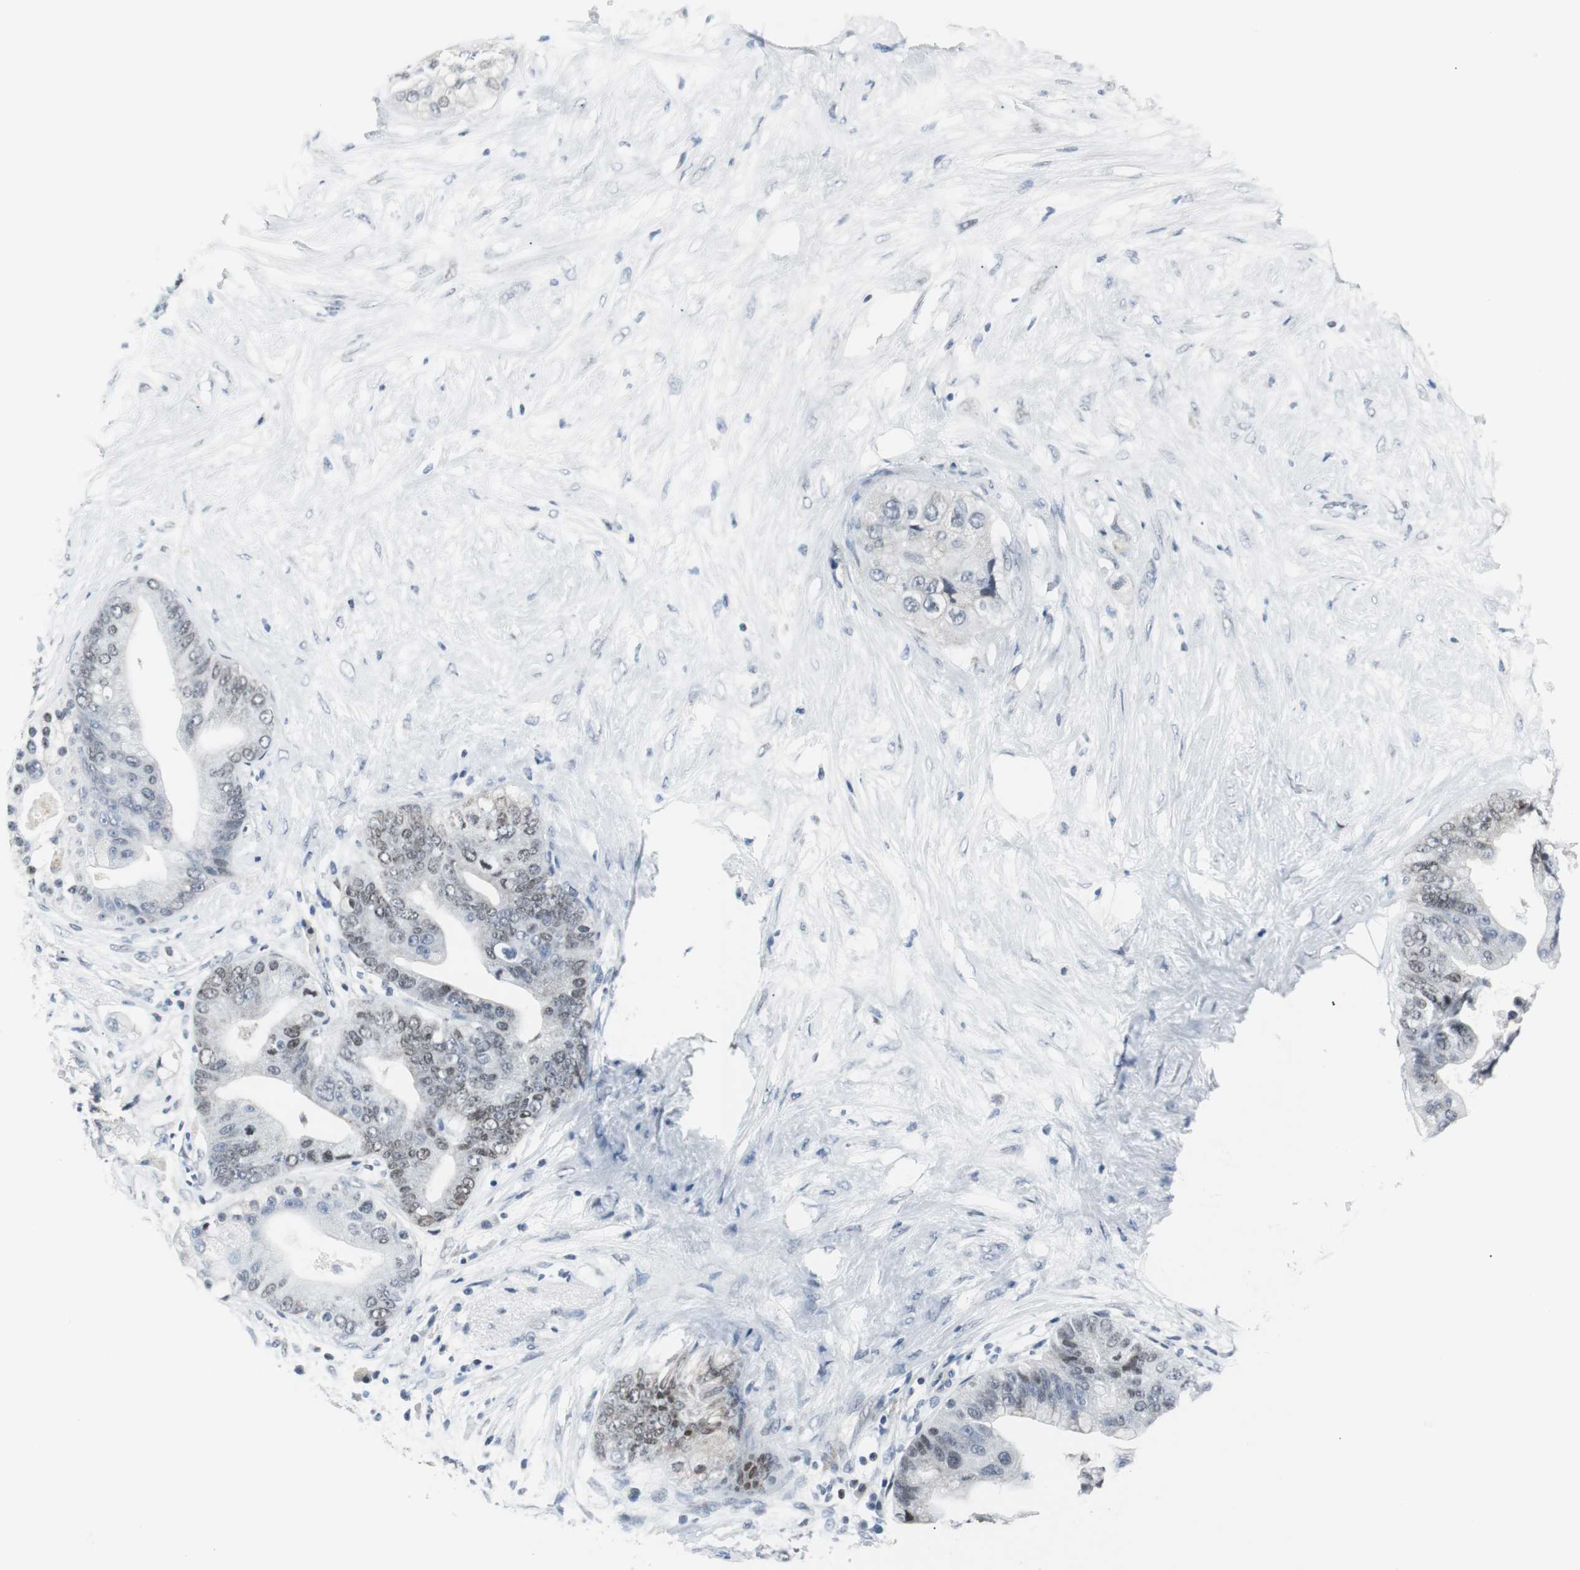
{"staining": {"intensity": "weak", "quantity": "25%-75%", "location": "nuclear"}, "tissue": "pancreatic cancer", "cell_type": "Tumor cells", "image_type": "cancer", "snomed": [{"axis": "morphology", "description": "Adenocarcinoma, NOS"}, {"axis": "topography", "description": "Pancreas"}], "caption": "Pancreatic cancer (adenocarcinoma) stained with a protein marker exhibits weak staining in tumor cells.", "gene": "MTA1", "patient": {"sex": "female", "age": 75}}